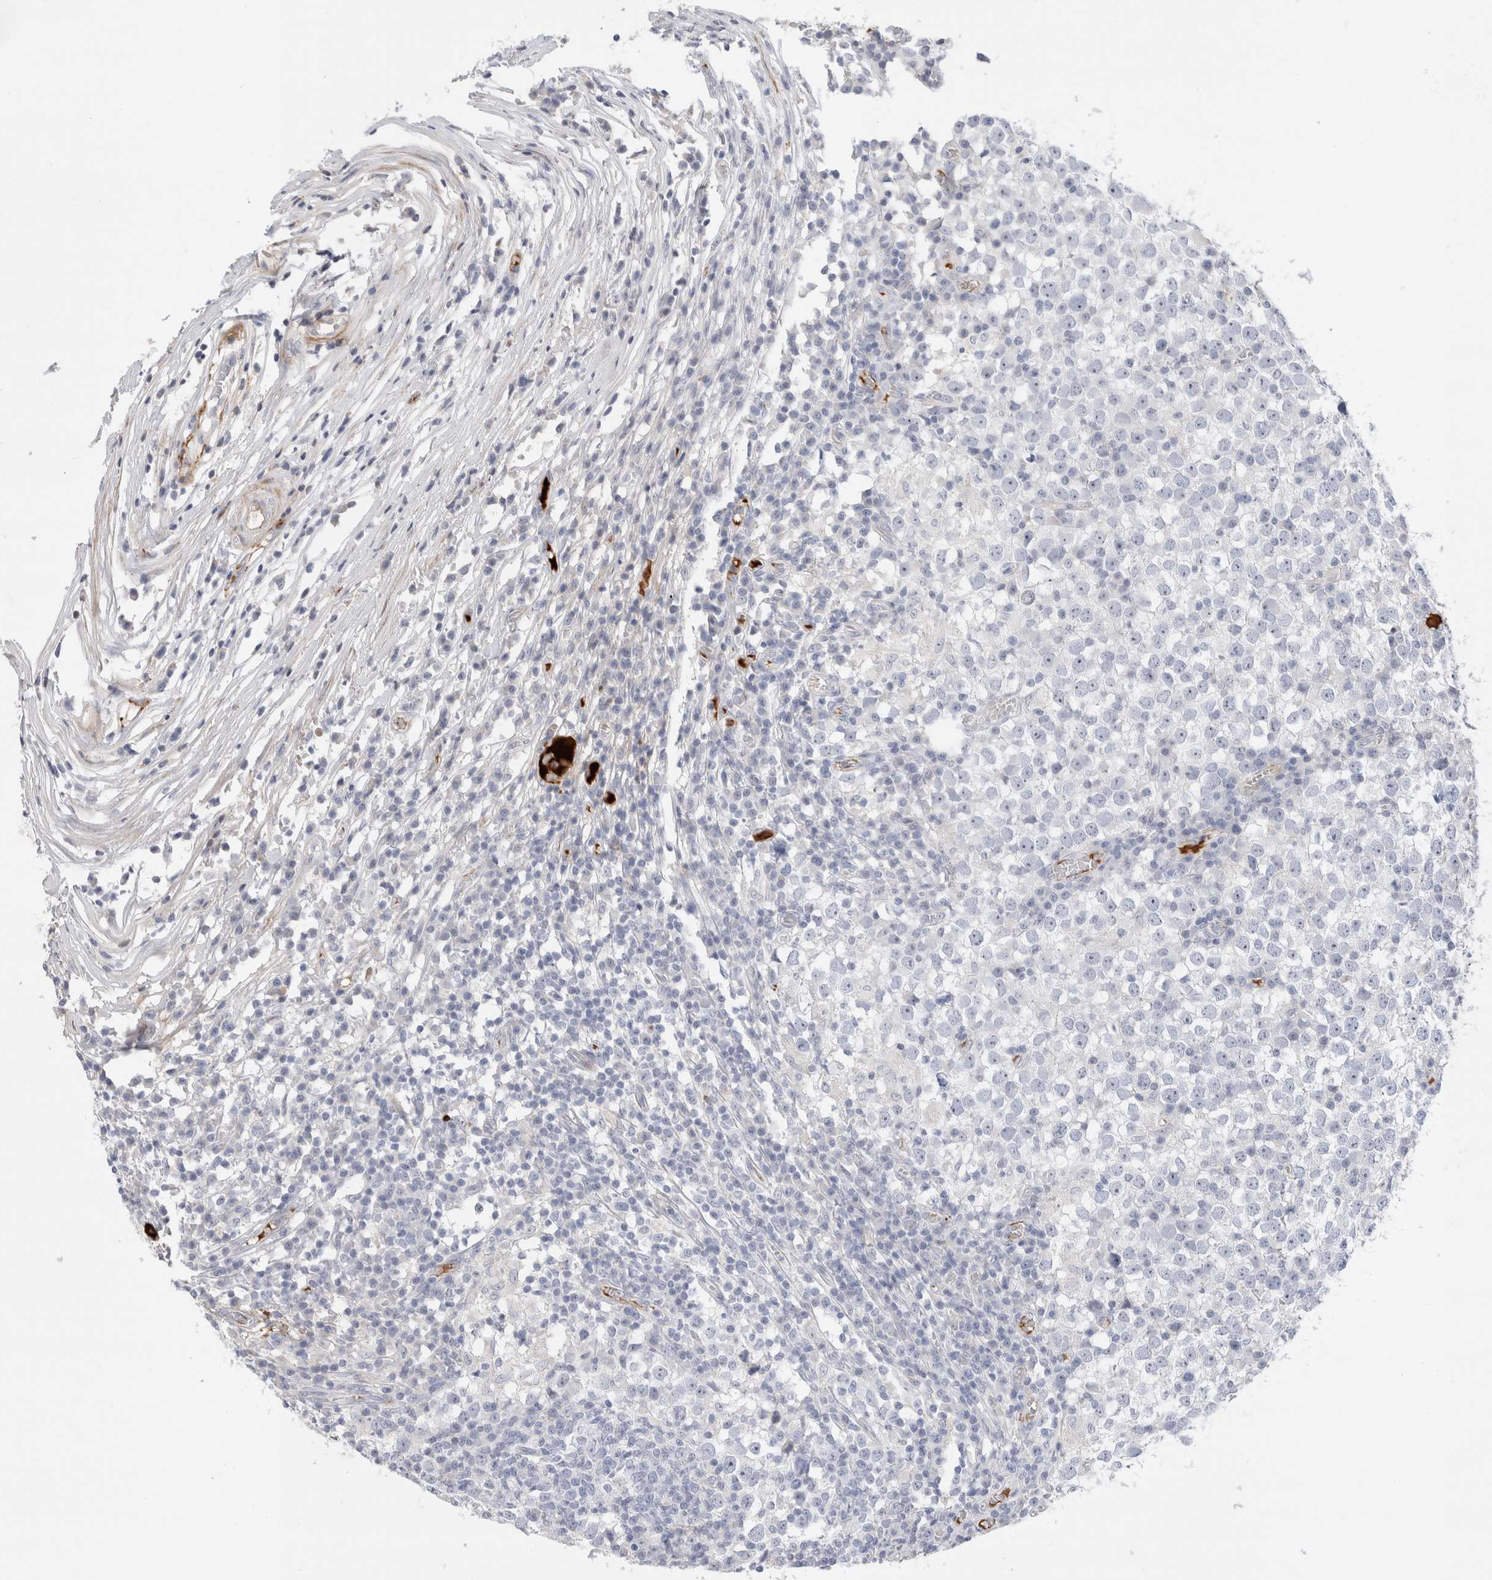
{"staining": {"intensity": "negative", "quantity": "none", "location": "none"}, "tissue": "testis cancer", "cell_type": "Tumor cells", "image_type": "cancer", "snomed": [{"axis": "morphology", "description": "Seminoma, NOS"}, {"axis": "topography", "description": "Testis"}], "caption": "This is an IHC photomicrograph of testis cancer (seminoma). There is no staining in tumor cells.", "gene": "ECHDC2", "patient": {"sex": "male", "age": 65}}